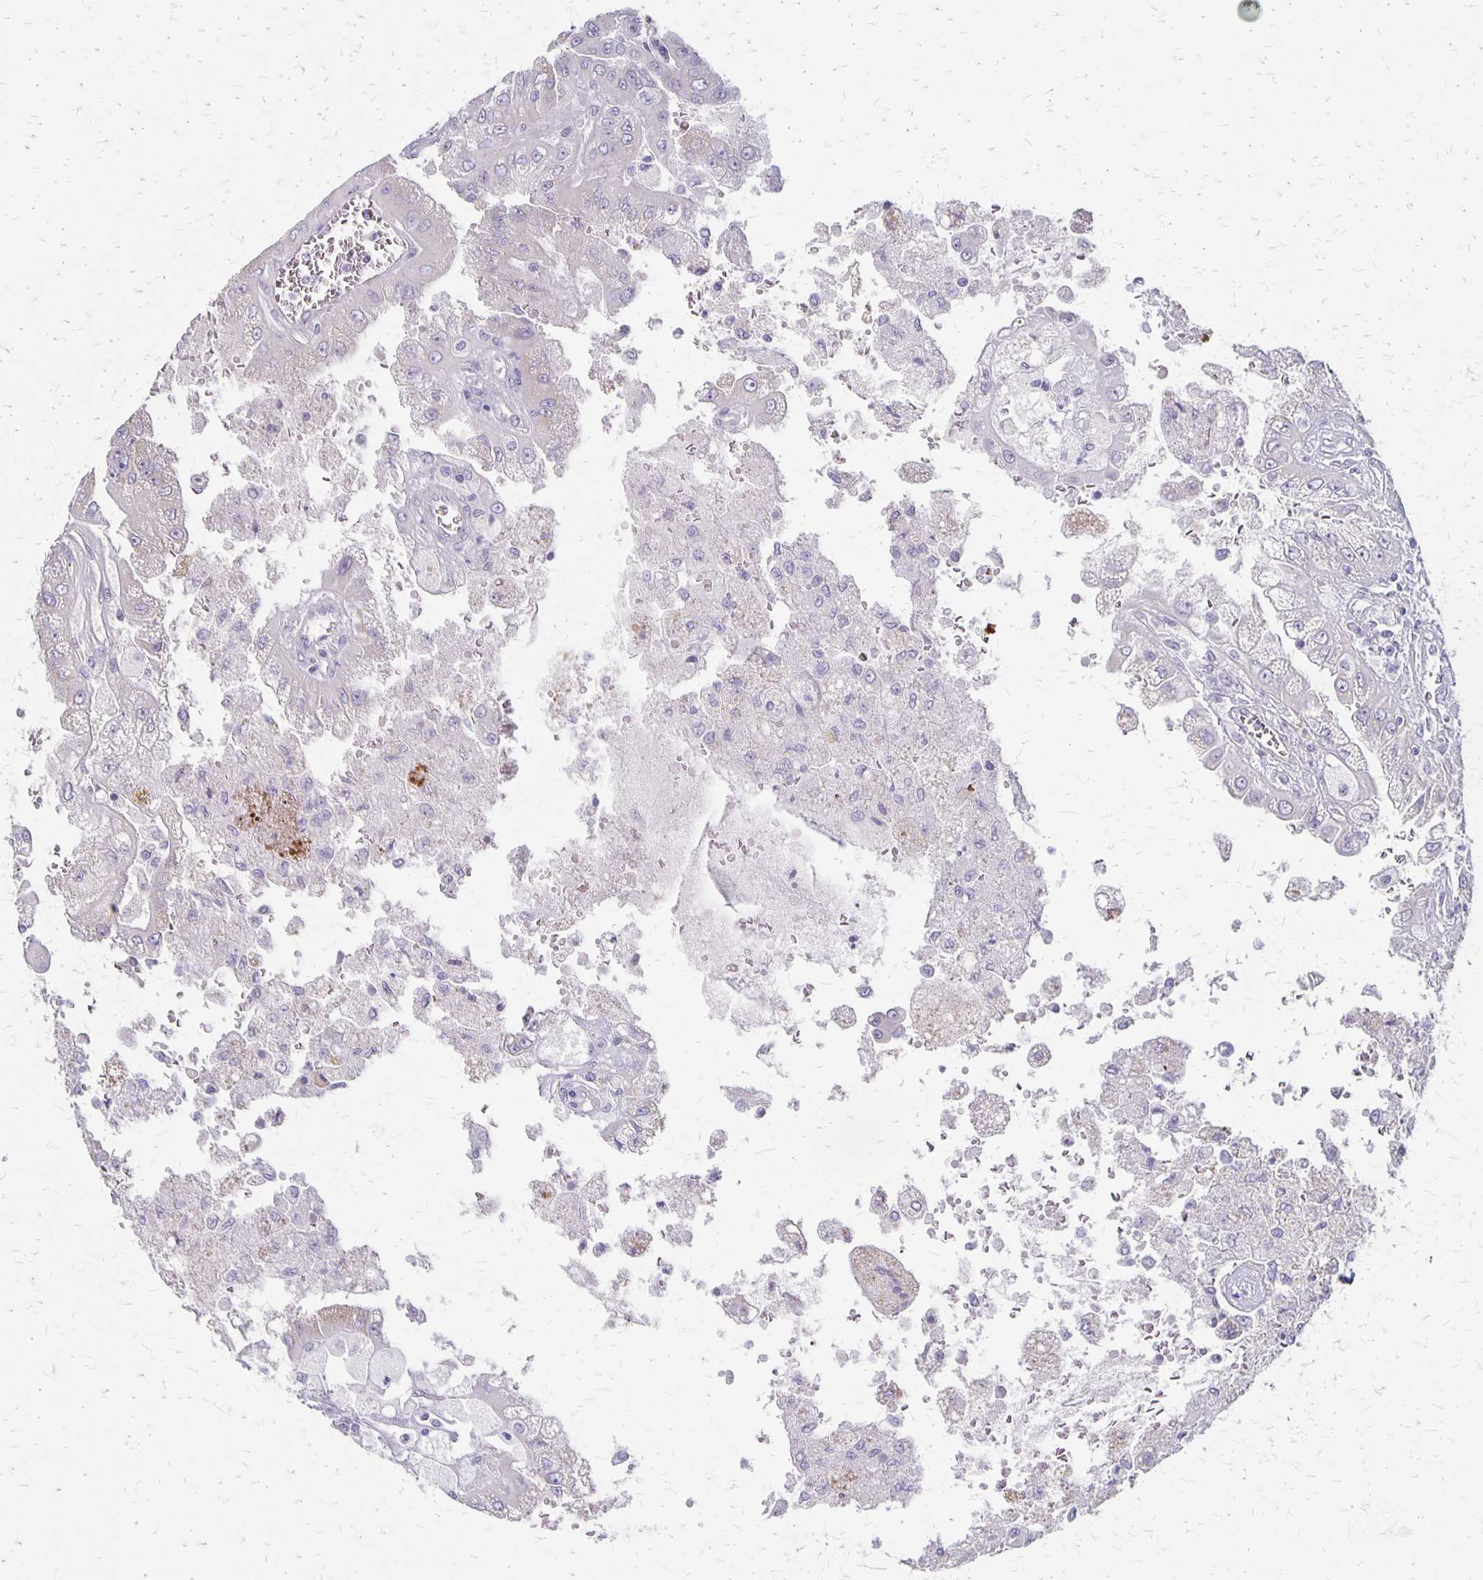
{"staining": {"intensity": "negative", "quantity": "none", "location": "none"}, "tissue": "renal cancer", "cell_type": "Tumor cells", "image_type": "cancer", "snomed": [{"axis": "morphology", "description": "Adenocarcinoma, NOS"}, {"axis": "topography", "description": "Kidney"}], "caption": "Immunohistochemical staining of human adenocarcinoma (renal) shows no significant staining in tumor cells. (Brightfield microscopy of DAB IHC at high magnification).", "gene": "HOMER1", "patient": {"sex": "male", "age": 58}}